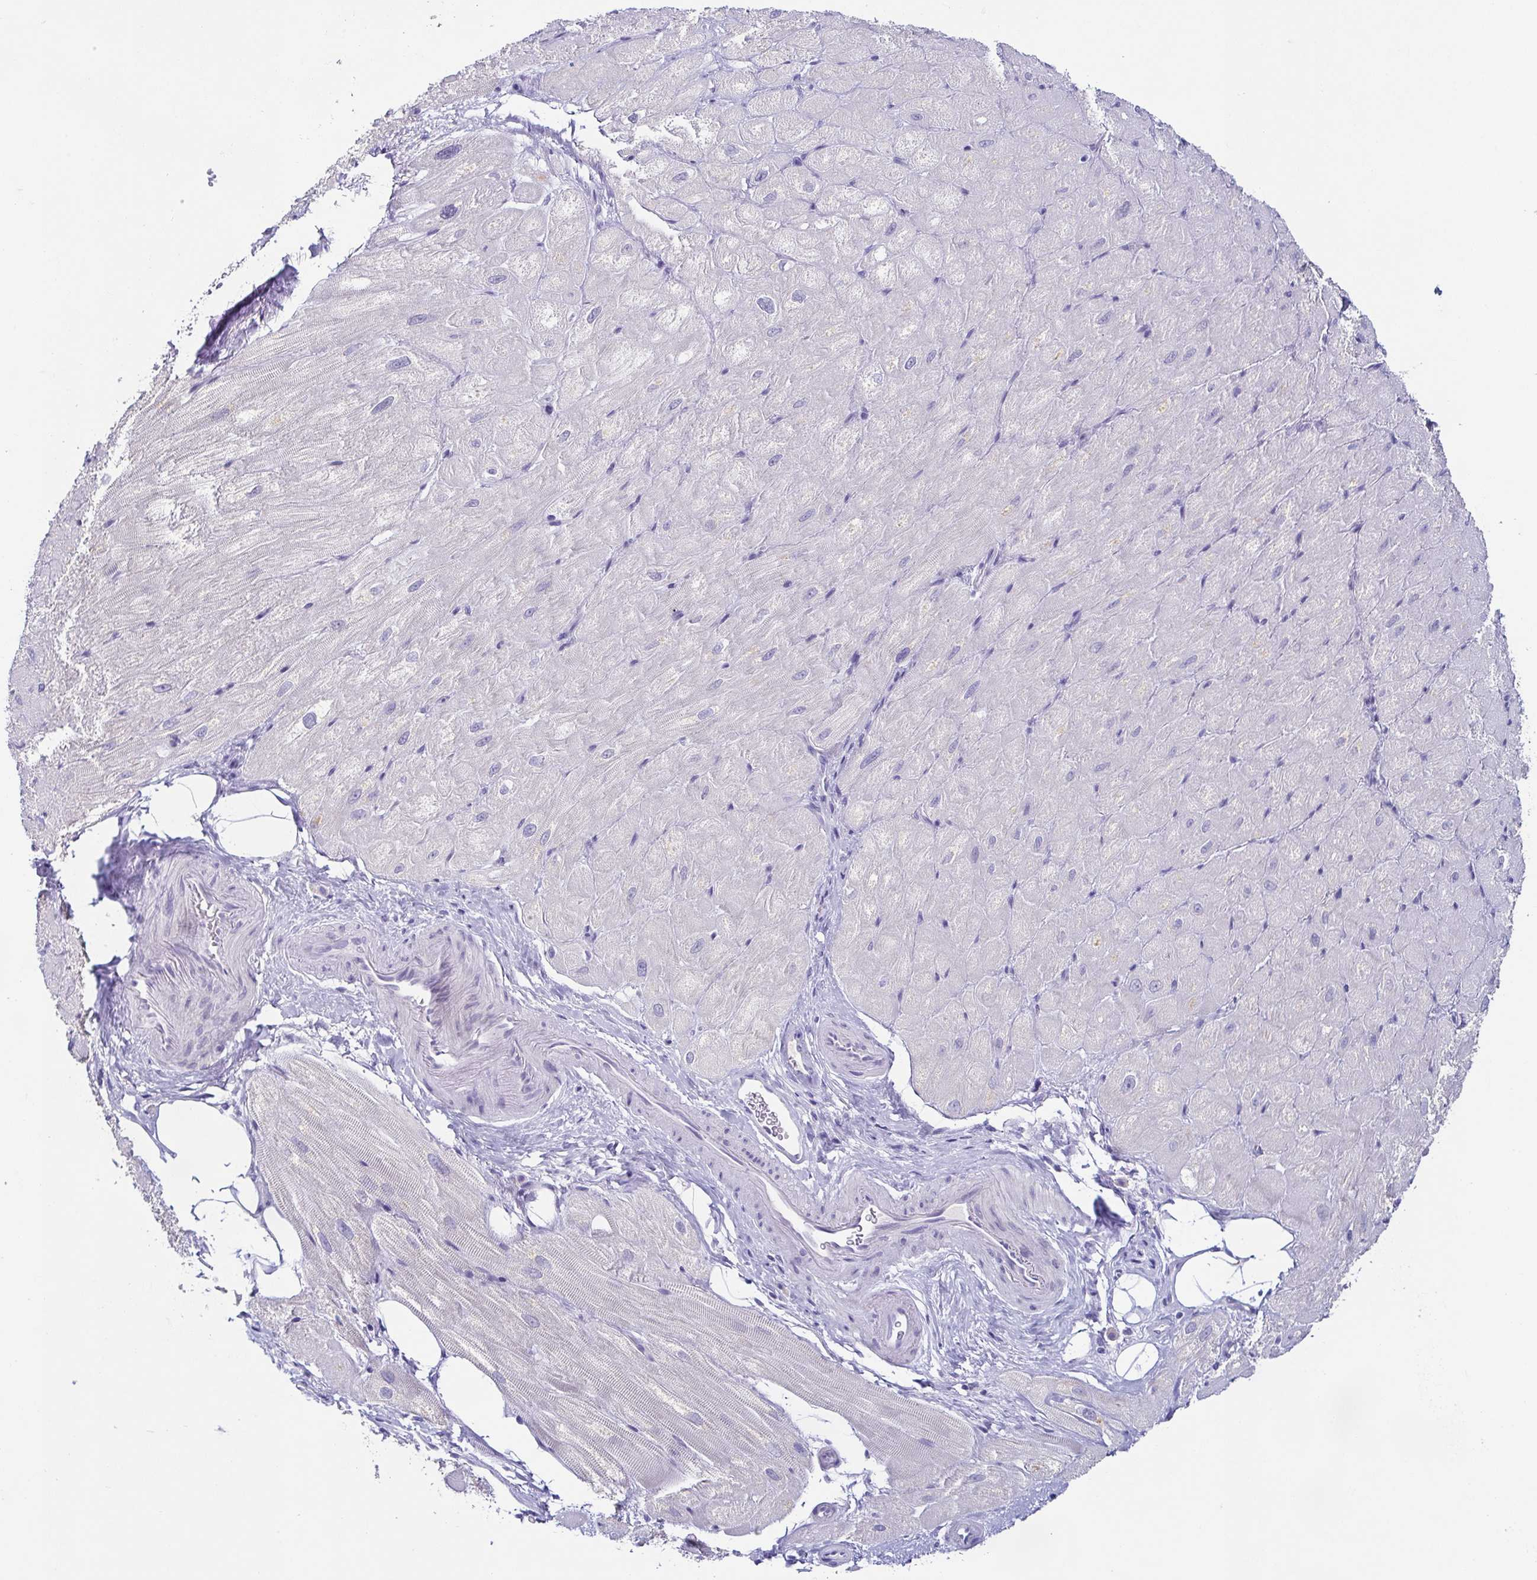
{"staining": {"intensity": "negative", "quantity": "none", "location": "none"}, "tissue": "heart muscle", "cell_type": "Cardiomyocytes", "image_type": "normal", "snomed": [{"axis": "morphology", "description": "Normal tissue, NOS"}, {"axis": "topography", "description": "Heart"}], "caption": "Immunohistochemistry histopathology image of unremarkable heart muscle: human heart muscle stained with DAB (3,3'-diaminobenzidine) demonstrates no significant protein staining in cardiomyocytes. Nuclei are stained in blue.", "gene": "TP73", "patient": {"sex": "male", "age": 62}}